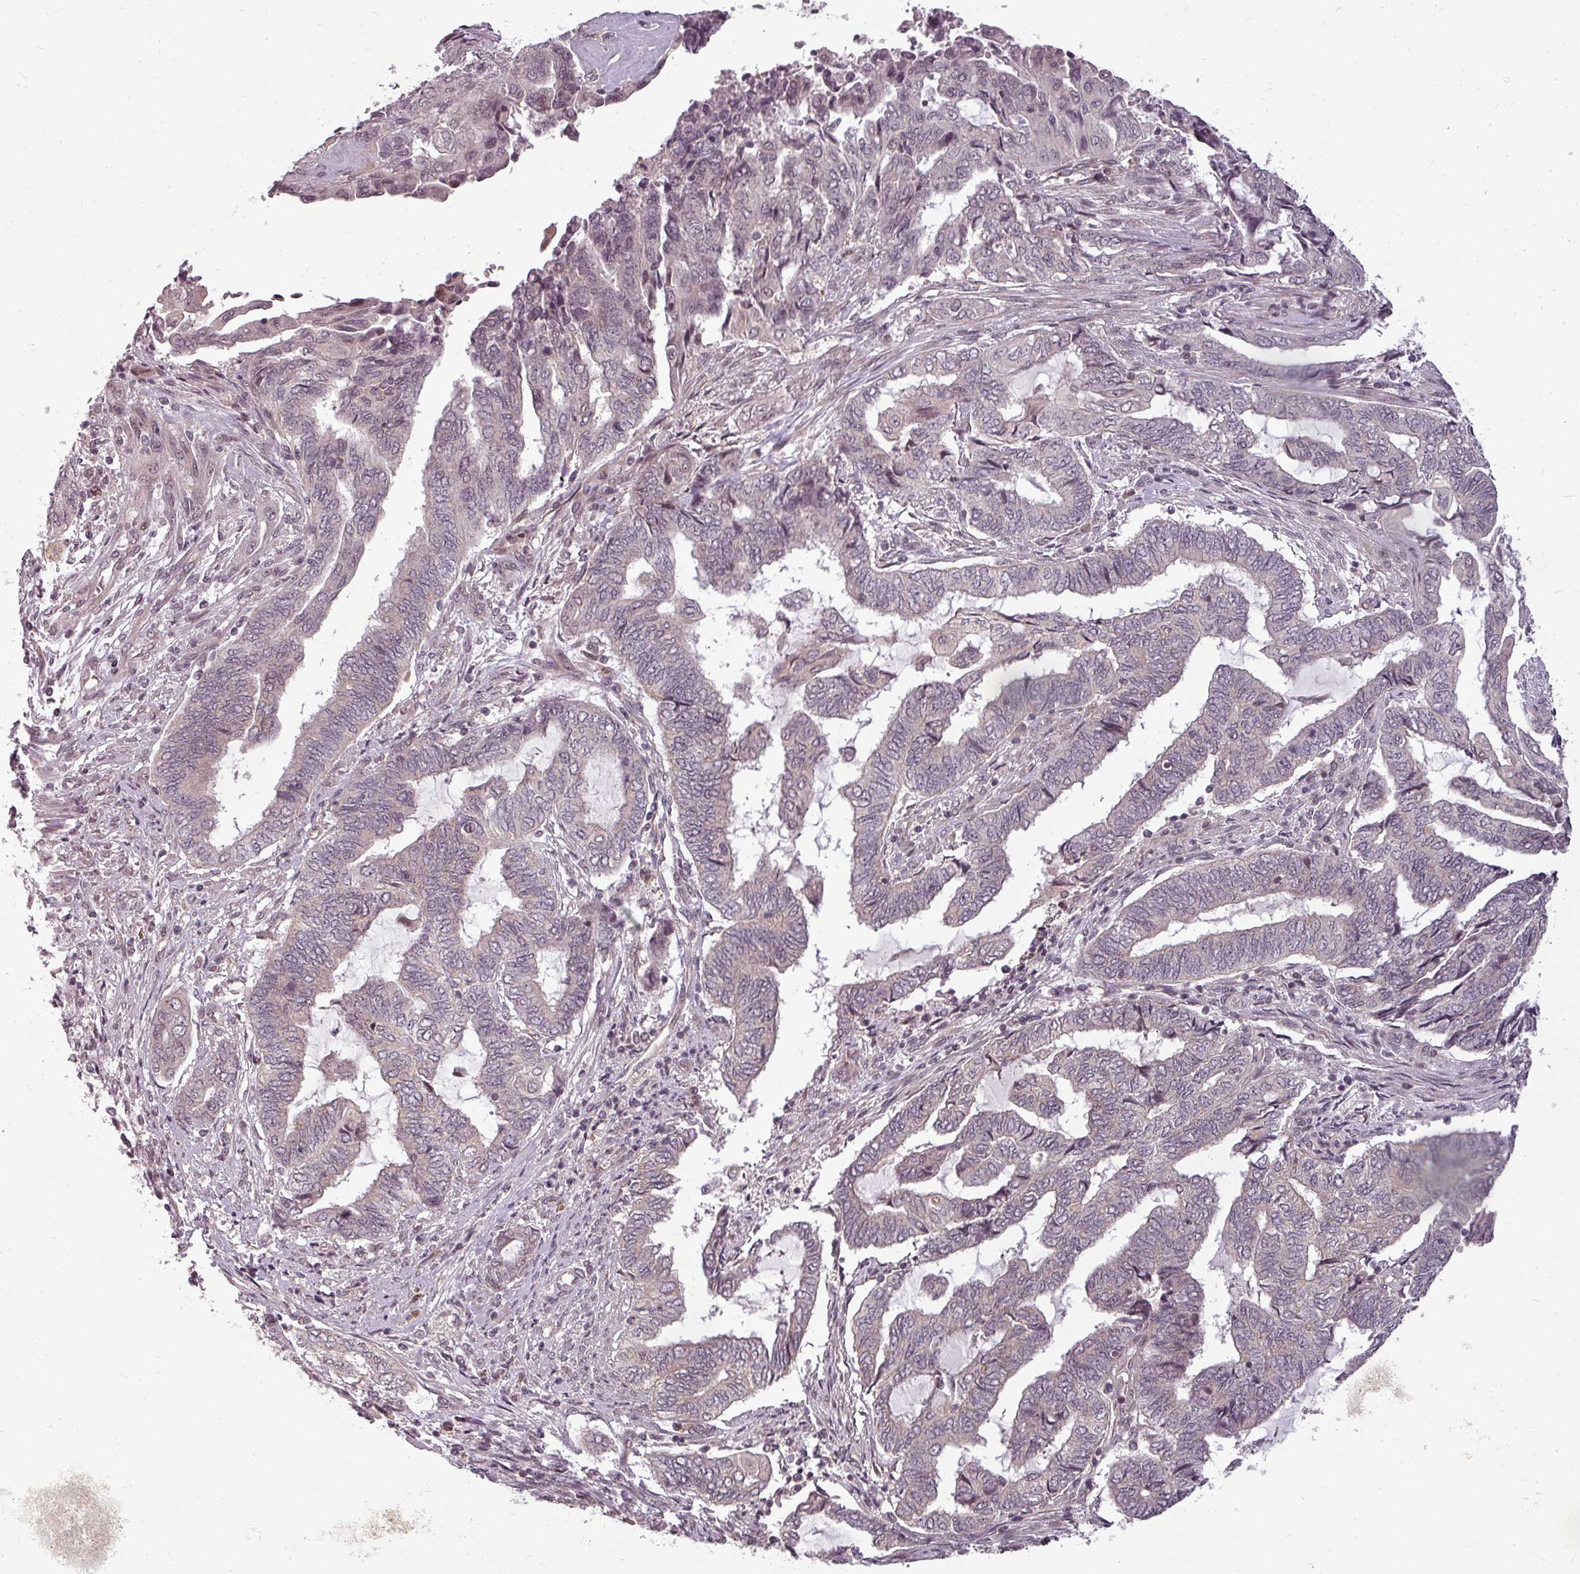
{"staining": {"intensity": "negative", "quantity": "none", "location": "none"}, "tissue": "endometrial cancer", "cell_type": "Tumor cells", "image_type": "cancer", "snomed": [{"axis": "morphology", "description": "Adenocarcinoma, NOS"}, {"axis": "topography", "description": "Uterus"}, {"axis": "topography", "description": "Endometrium"}], "caption": "Histopathology image shows no protein positivity in tumor cells of endometrial adenocarcinoma tissue. (DAB IHC, high magnification).", "gene": "CLIC1", "patient": {"sex": "female", "age": 70}}